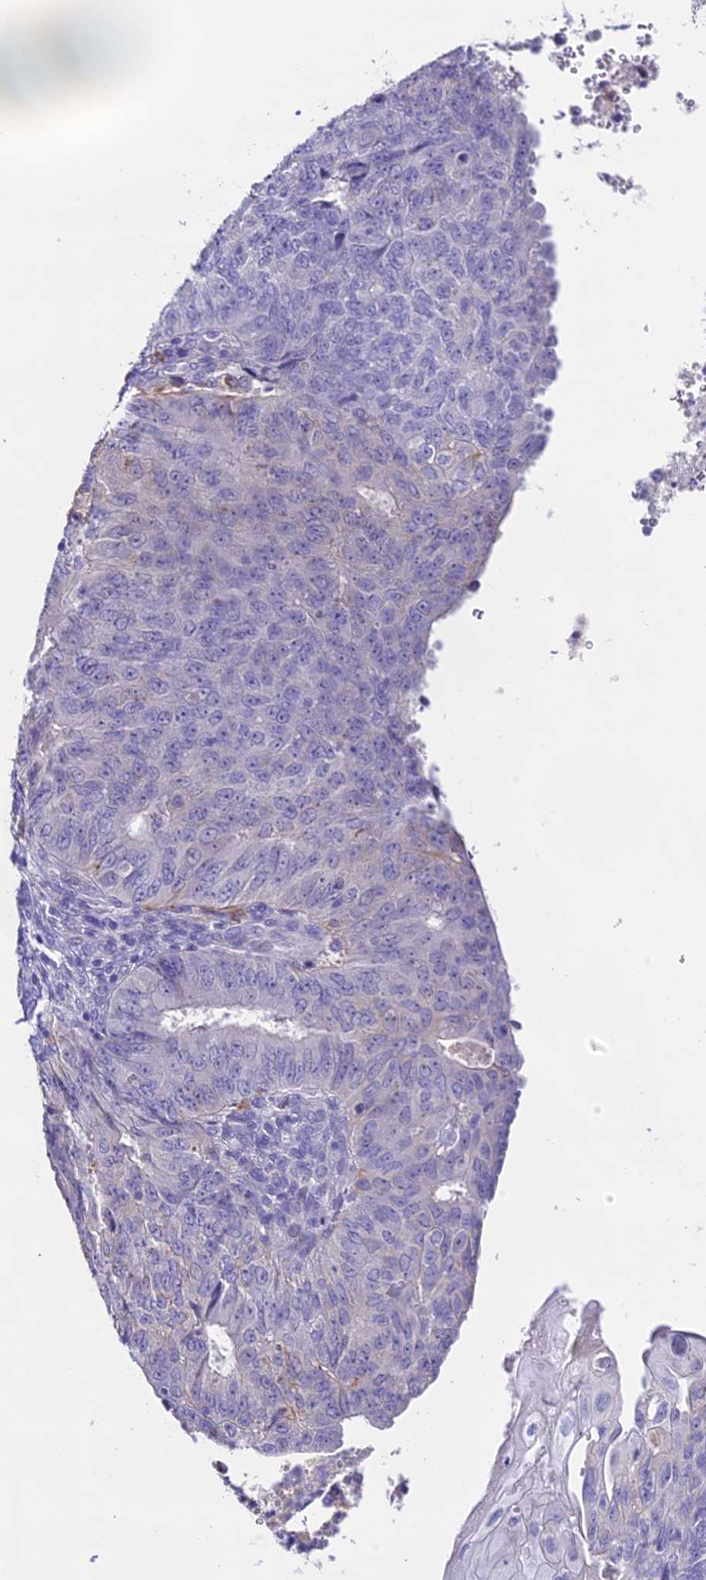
{"staining": {"intensity": "negative", "quantity": "none", "location": "none"}, "tissue": "endometrial cancer", "cell_type": "Tumor cells", "image_type": "cancer", "snomed": [{"axis": "morphology", "description": "Adenocarcinoma, NOS"}, {"axis": "topography", "description": "Endometrium"}], "caption": "Tumor cells are negative for protein expression in human endometrial adenocarcinoma.", "gene": "NOD2", "patient": {"sex": "female", "age": 32}}